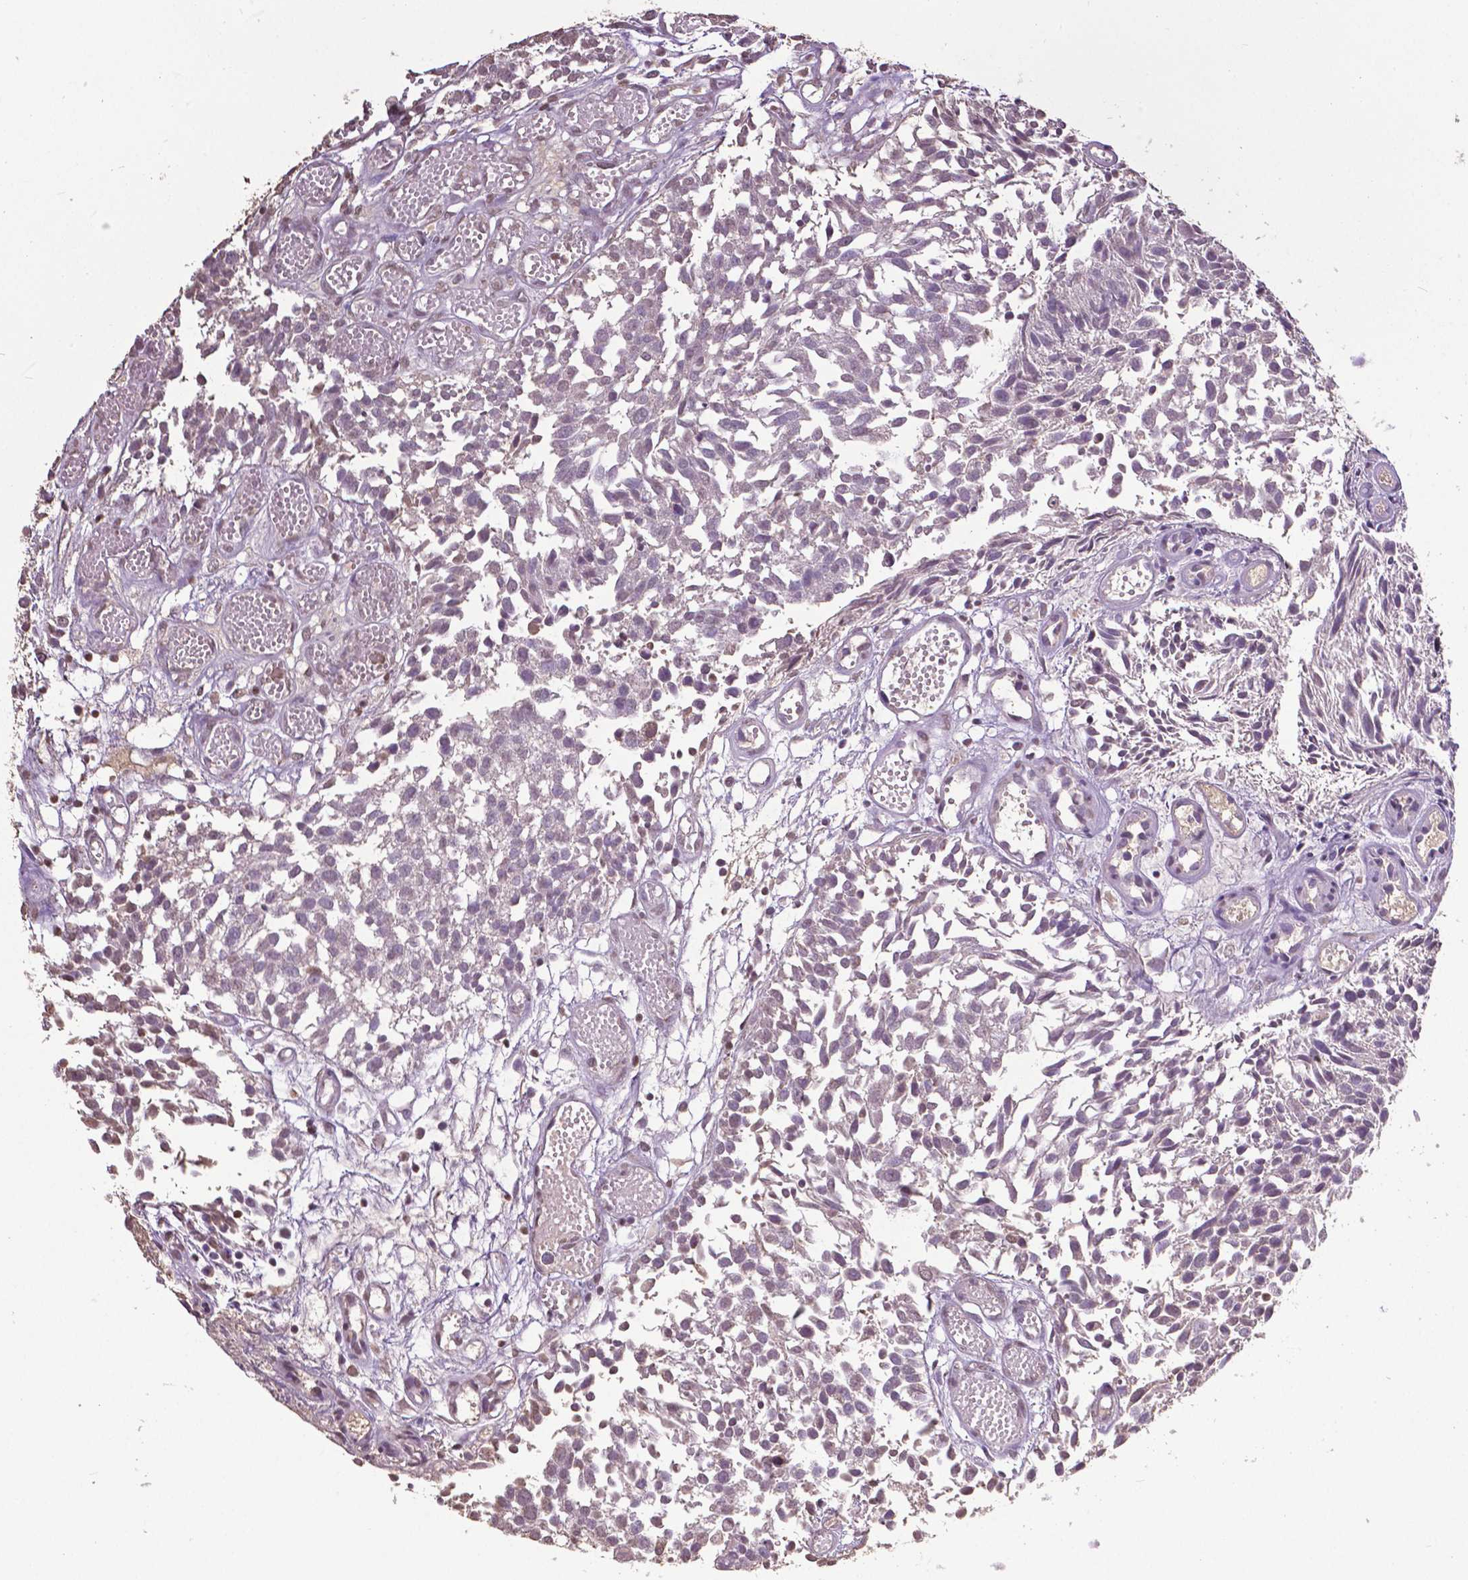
{"staining": {"intensity": "weak", "quantity": "<25%", "location": "nuclear"}, "tissue": "urothelial cancer", "cell_type": "Tumor cells", "image_type": "cancer", "snomed": [{"axis": "morphology", "description": "Urothelial carcinoma, Low grade"}, {"axis": "topography", "description": "Urinary bladder"}], "caption": "Human urothelial cancer stained for a protein using immunohistochemistry demonstrates no expression in tumor cells.", "gene": "RUNX3", "patient": {"sex": "male", "age": 70}}